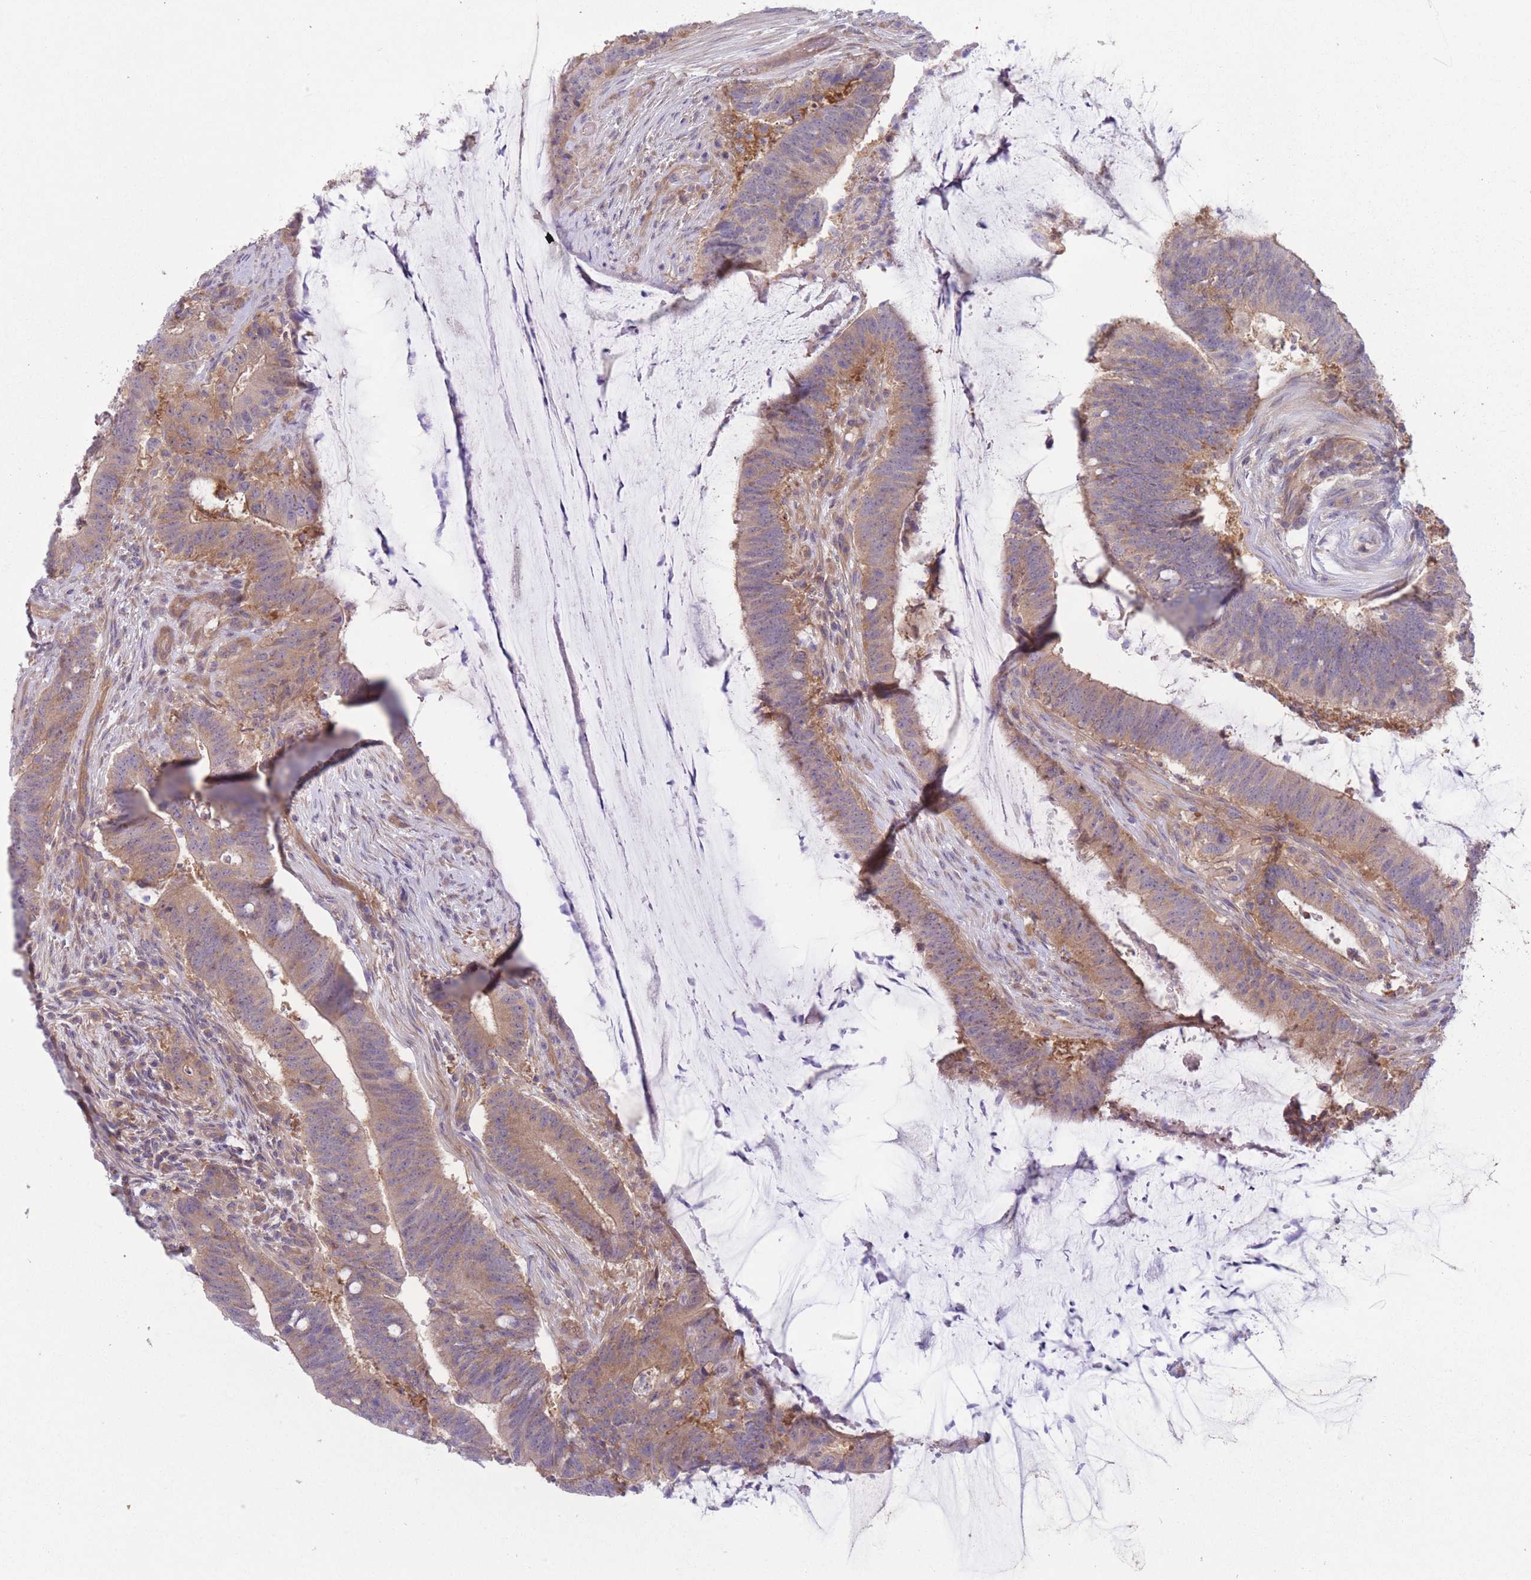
{"staining": {"intensity": "moderate", "quantity": ">75%", "location": "cytoplasmic/membranous"}, "tissue": "colorectal cancer", "cell_type": "Tumor cells", "image_type": "cancer", "snomed": [{"axis": "morphology", "description": "Adenocarcinoma, NOS"}, {"axis": "topography", "description": "Colon"}], "caption": "Adenocarcinoma (colorectal) was stained to show a protein in brown. There is medium levels of moderate cytoplasmic/membranous staining in approximately >75% of tumor cells.", "gene": "PFDN6", "patient": {"sex": "female", "age": 43}}